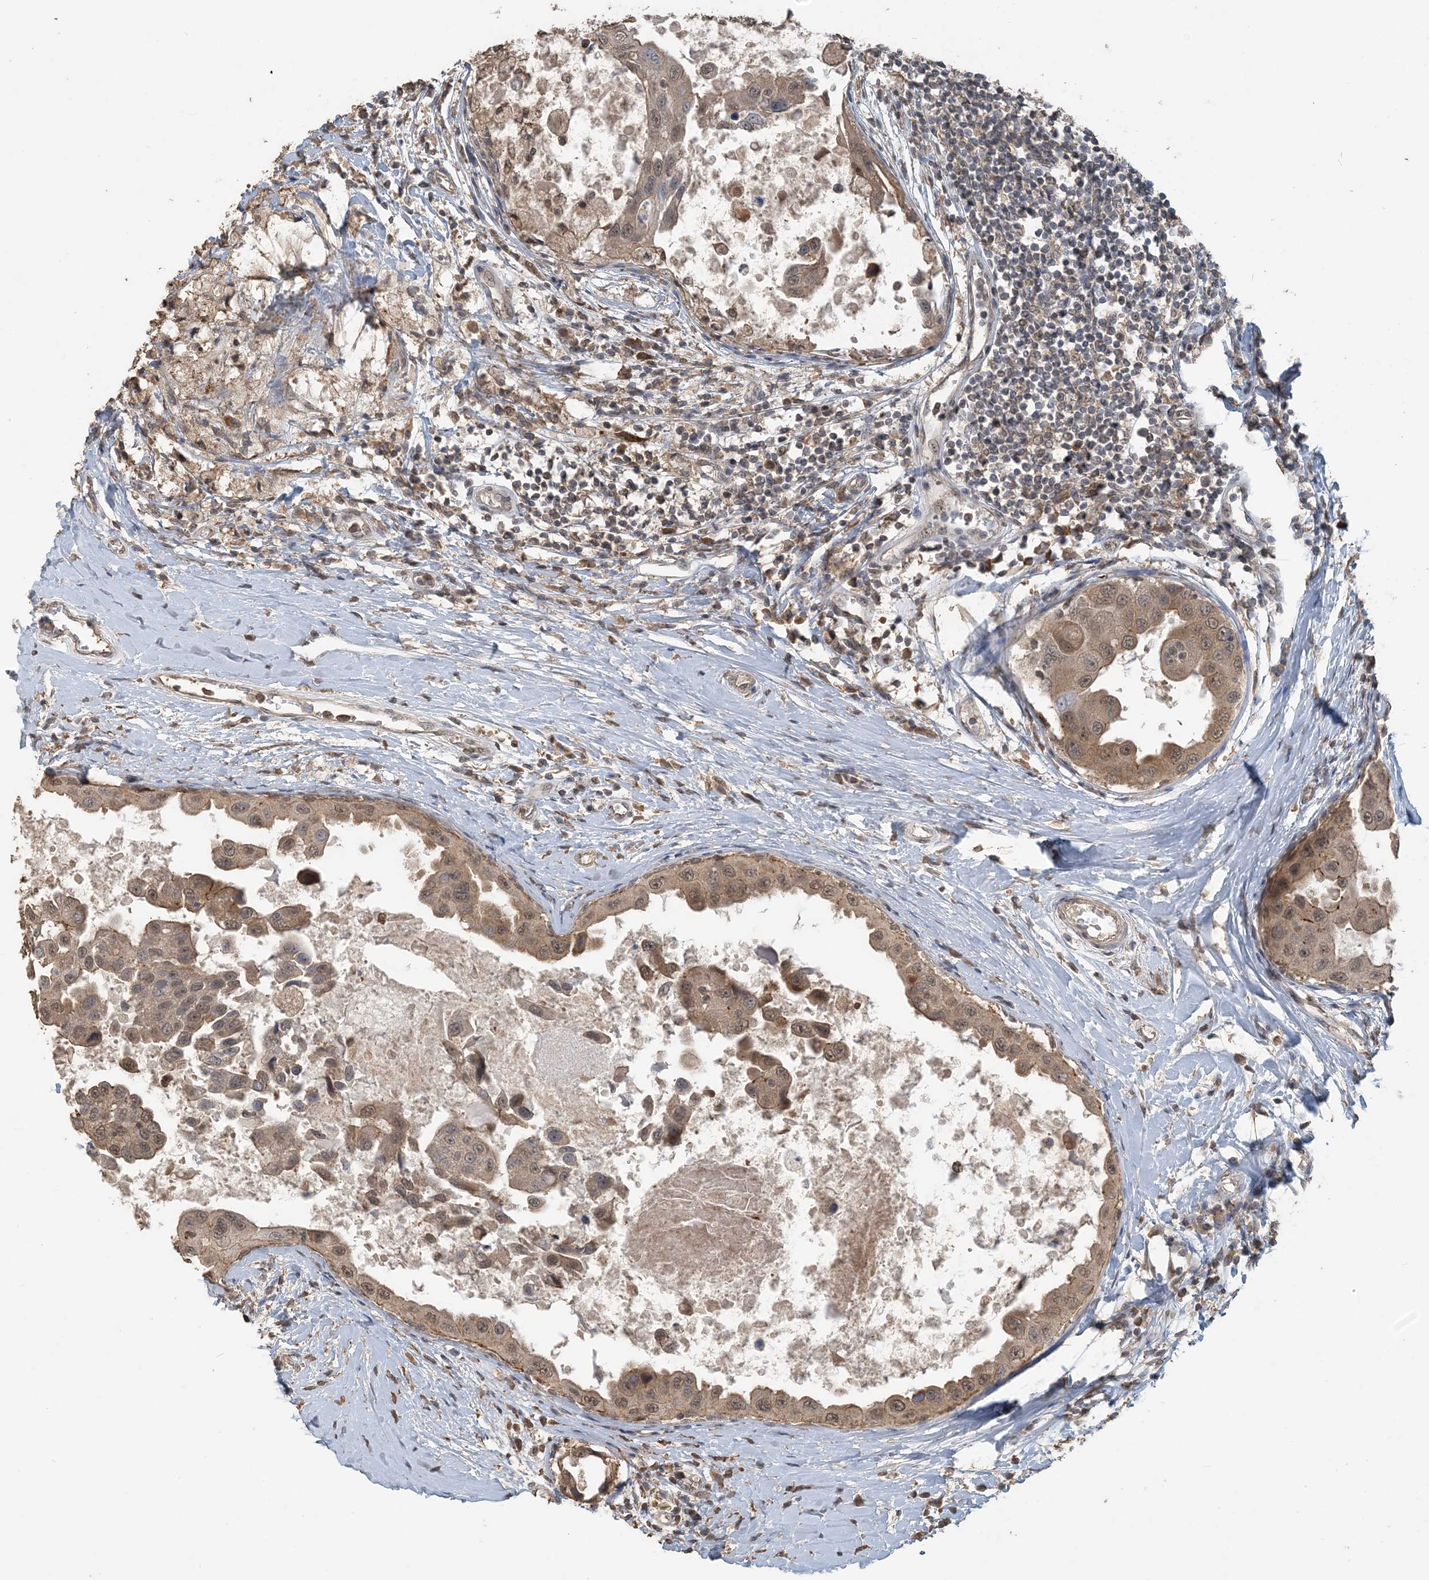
{"staining": {"intensity": "weak", "quantity": ">75%", "location": "cytoplasmic/membranous,nuclear"}, "tissue": "breast cancer", "cell_type": "Tumor cells", "image_type": "cancer", "snomed": [{"axis": "morphology", "description": "Duct carcinoma"}, {"axis": "topography", "description": "Breast"}], "caption": "Immunohistochemistry (DAB (3,3'-diaminobenzidine)) staining of breast cancer displays weak cytoplasmic/membranous and nuclear protein staining in about >75% of tumor cells.", "gene": "ZC3H12A", "patient": {"sex": "female", "age": 27}}